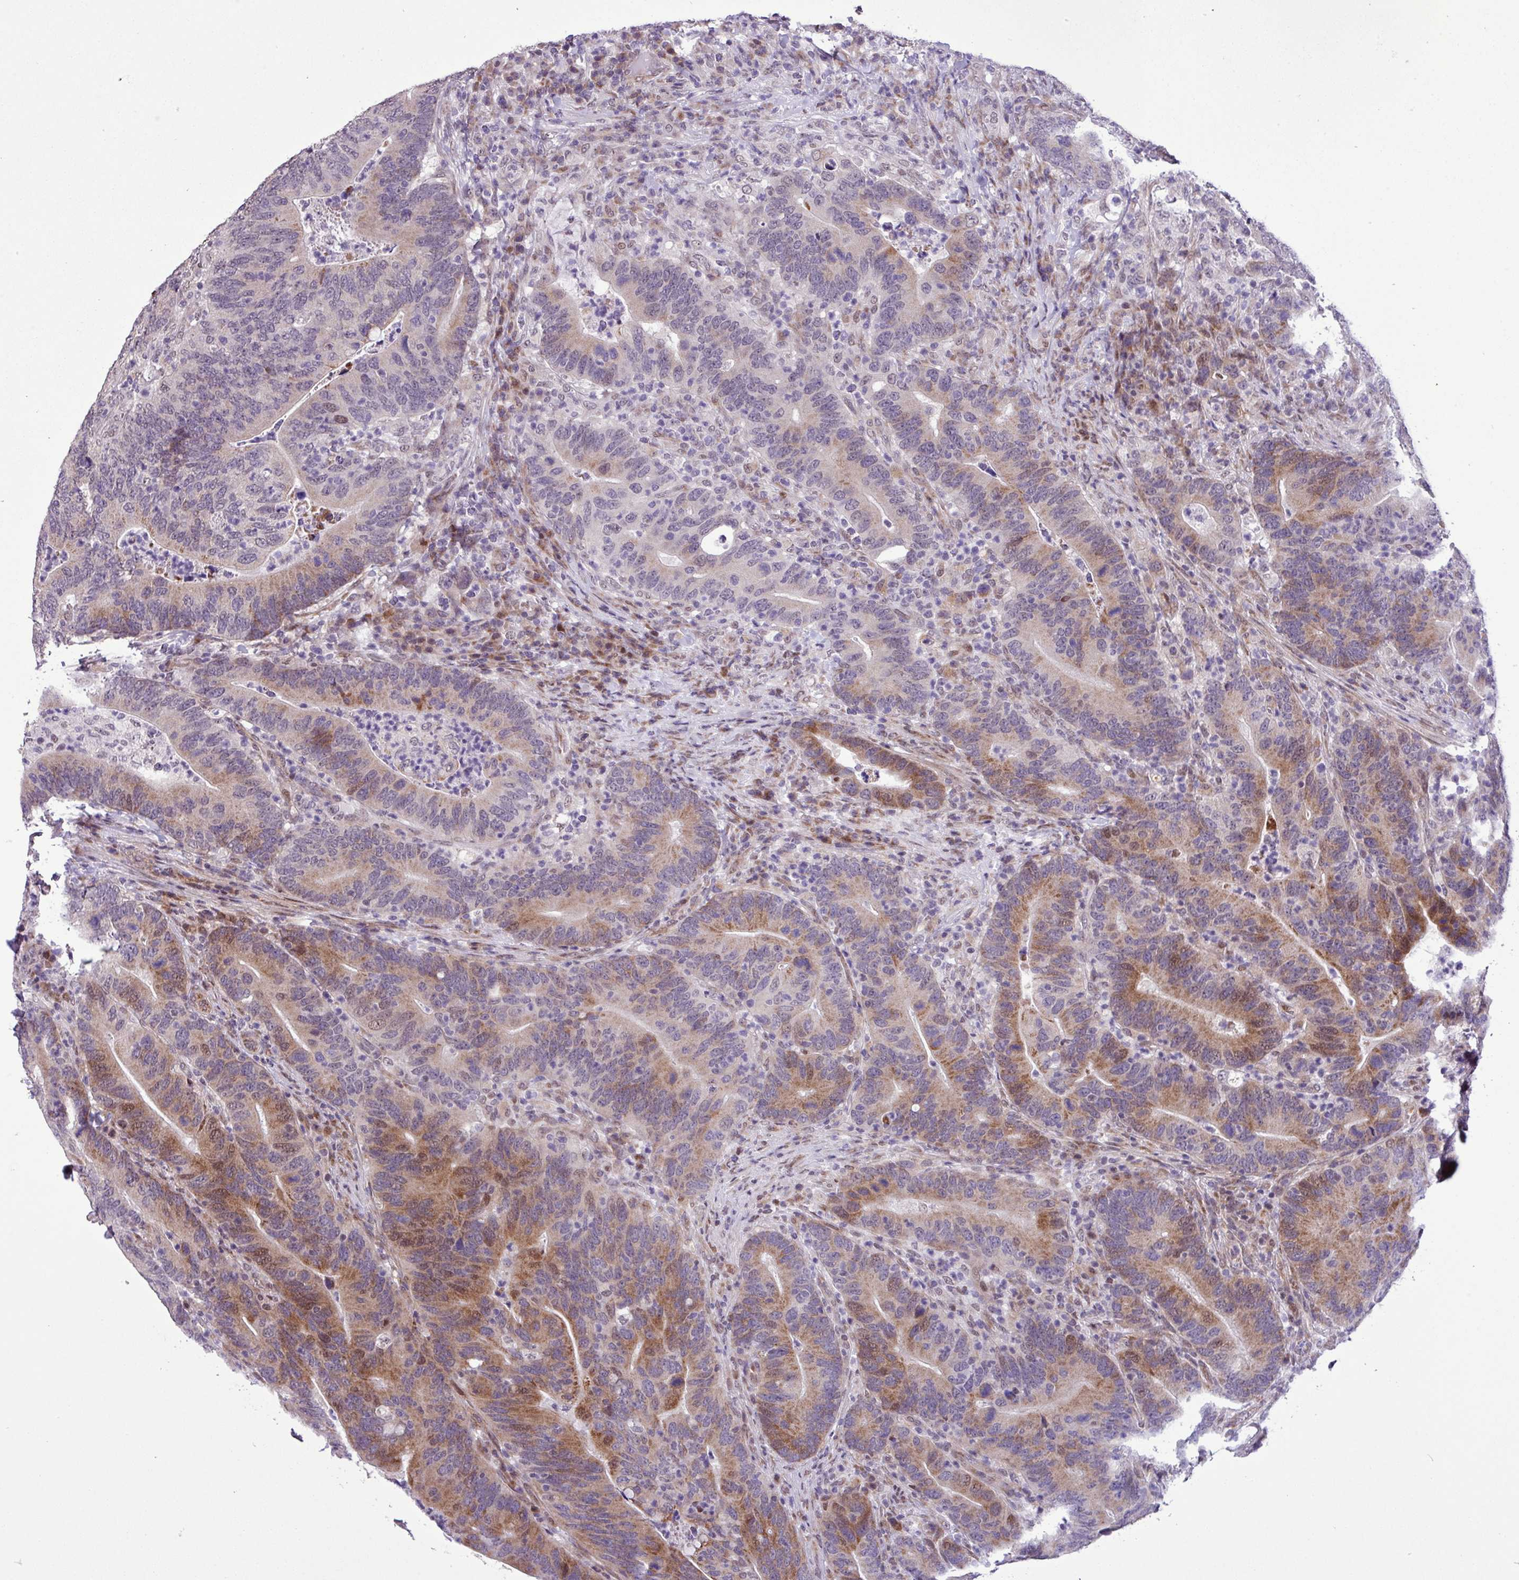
{"staining": {"intensity": "moderate", "quantity": "25%-75%", "location": "cytoplasmic/membranous,nuclear"}, "tissue": "colorectal cancer", "cell_type": "Tumor cells", "image_type": "cancer", "snomed": [{"axis": "morphology", "description": "Adenocarcinoma, NOS"}, {"axis": "topography", "description": "Colon"}], "caption": "A brown stain labels moderate cytoplasmic/membranous and nuclear staining of a protein in human colorectal cancer (adenocarcinoma) tumor cells. The staining was performed using DAB (3,3'-diaminobenzidine), with brown indicating positive protein expression. Nuclei are stained blue with hematoxylin.", "gene": "ZNF354A", "patient": {"sex": "female", "age": 66}}